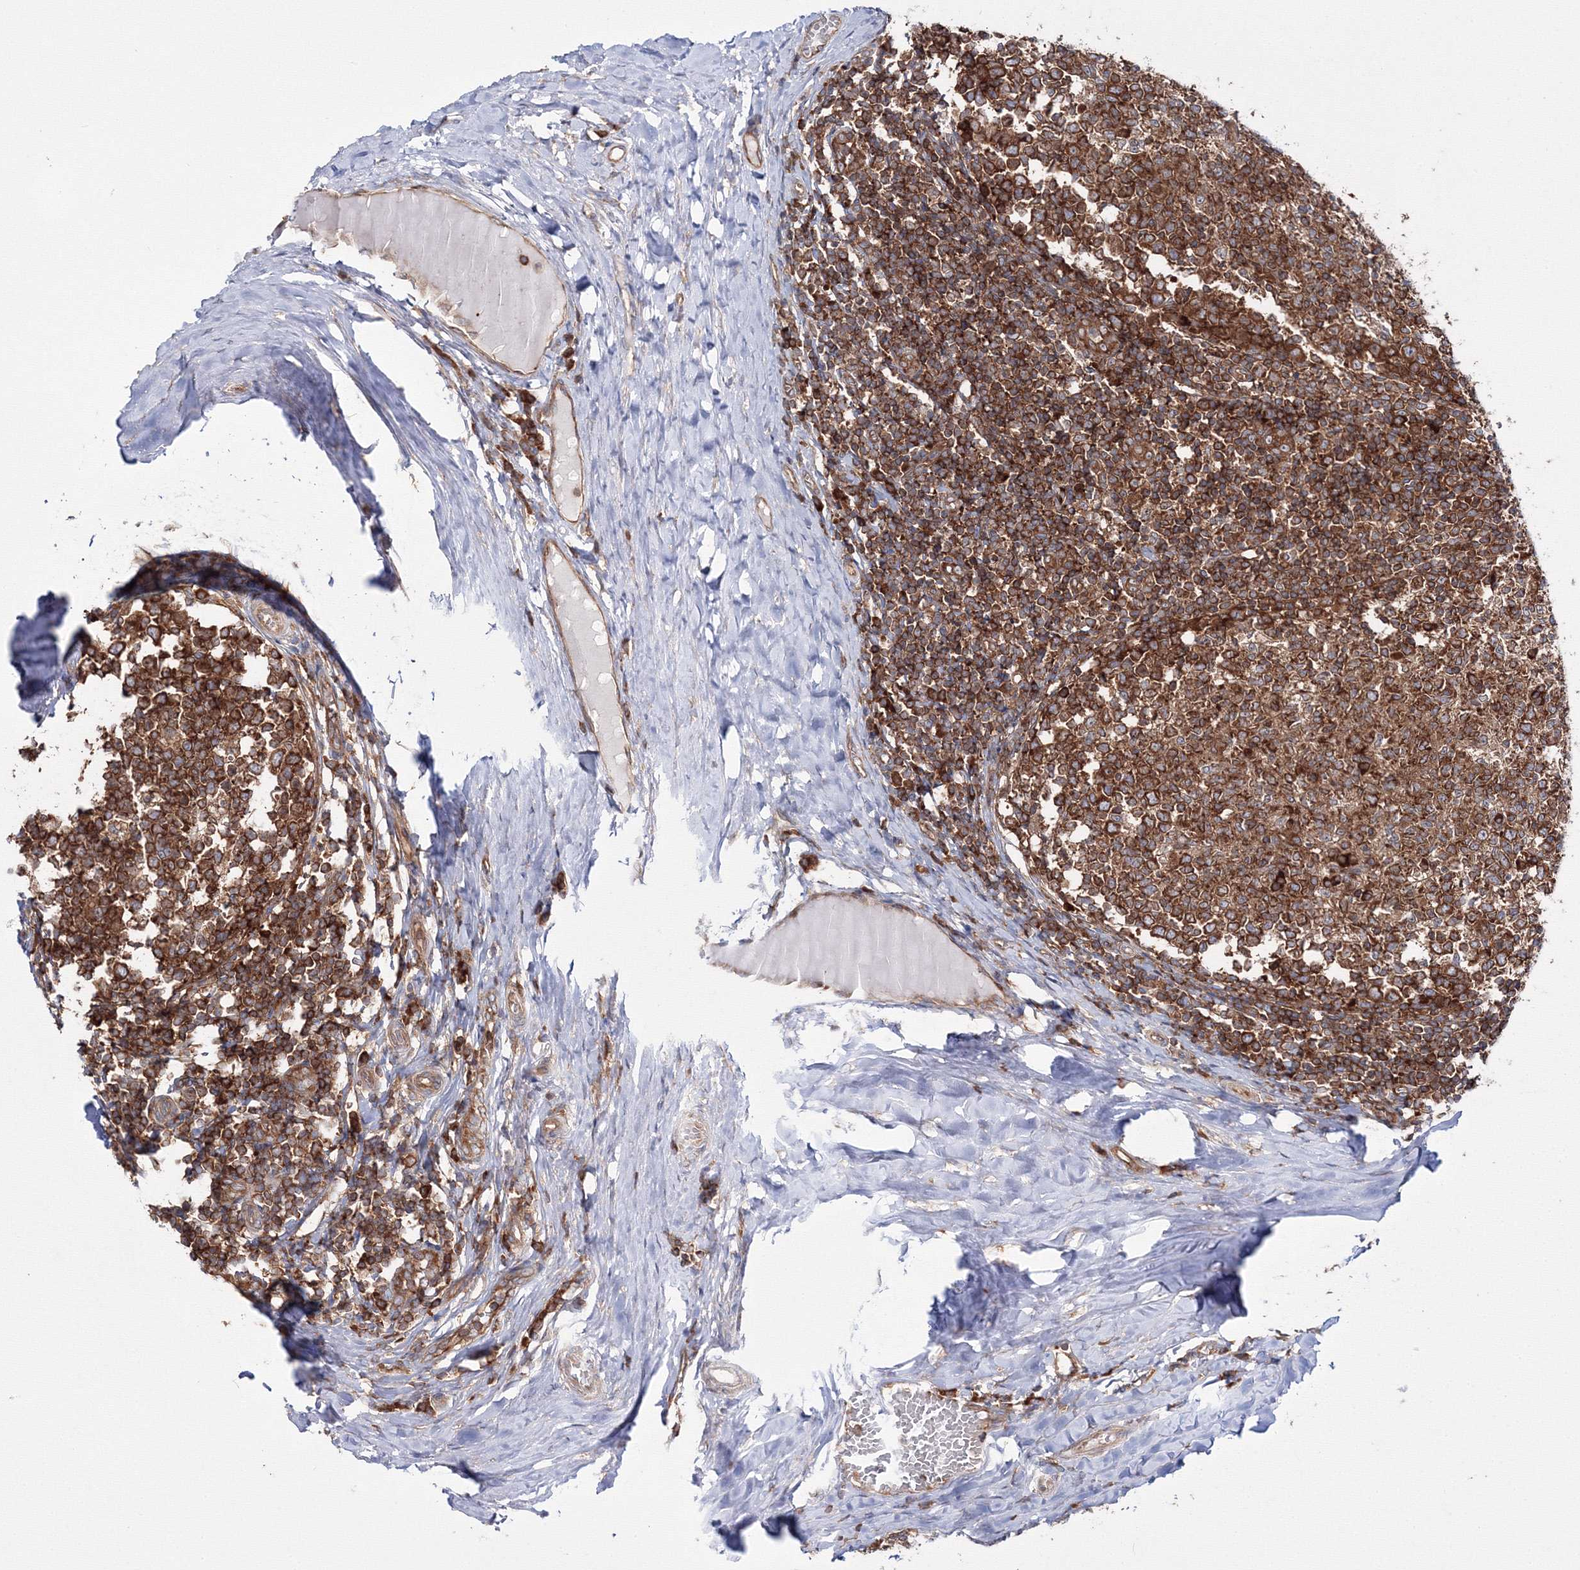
{"staining": {"intensity": "strong", "quantity": ">75%", "location": "cytoplasmic/membranous"}, "tissue": "tonsil", "cell_type": "Germinal center cells", "image_type": "normal", "snomed": [{"axis": "morphology", "description": "Normal tissue, NOS"}, {"axis": "topography", "description": "Tonsil"}], "caption": "Immunohistochemical staining of unremarkable human tonsil shows >75% levels of strong cytoplasmic/membranous protein staining in about >75% of germinal center cells.", "gene": "HARS1", "patient": {"sex": "female", "age": 19}}